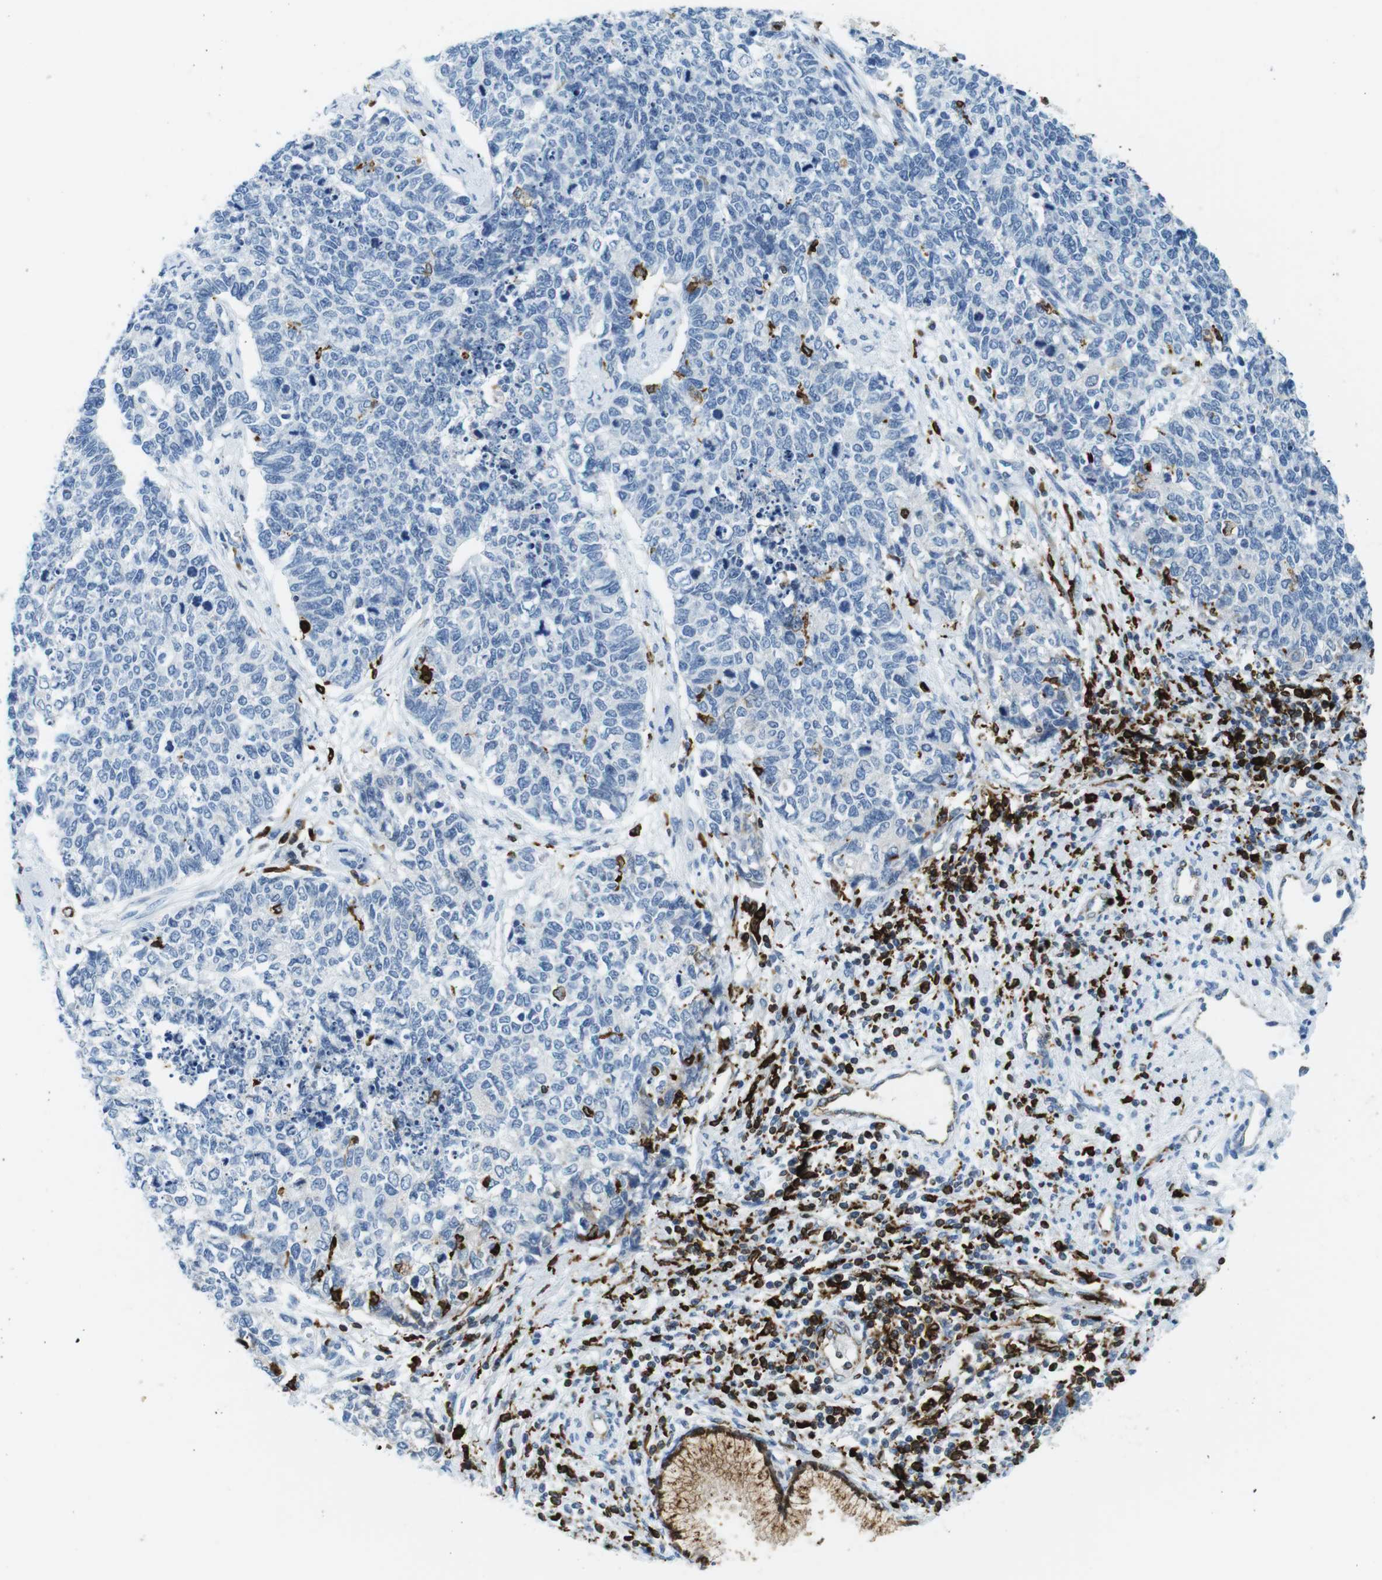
{"staining": {"intensity": "negative", "quantity": "none", "location": "none"}, "tissue": "cervical cancer", "cell_type": "Tumor cells", "image_type": "cancer", "snomed": [{"axis": "morphology", "description": "Squamous cell carcinoma, NOS"}, {"axis": "topography", "description": "Cervix"}], "caption": "This is an IHC photomicrograph of cervical cancer (squamous cell carcinoma). There is no positivity in tumor cells.", "gene": "CIITA", "patient": {"sex": "female", "age": 63}}